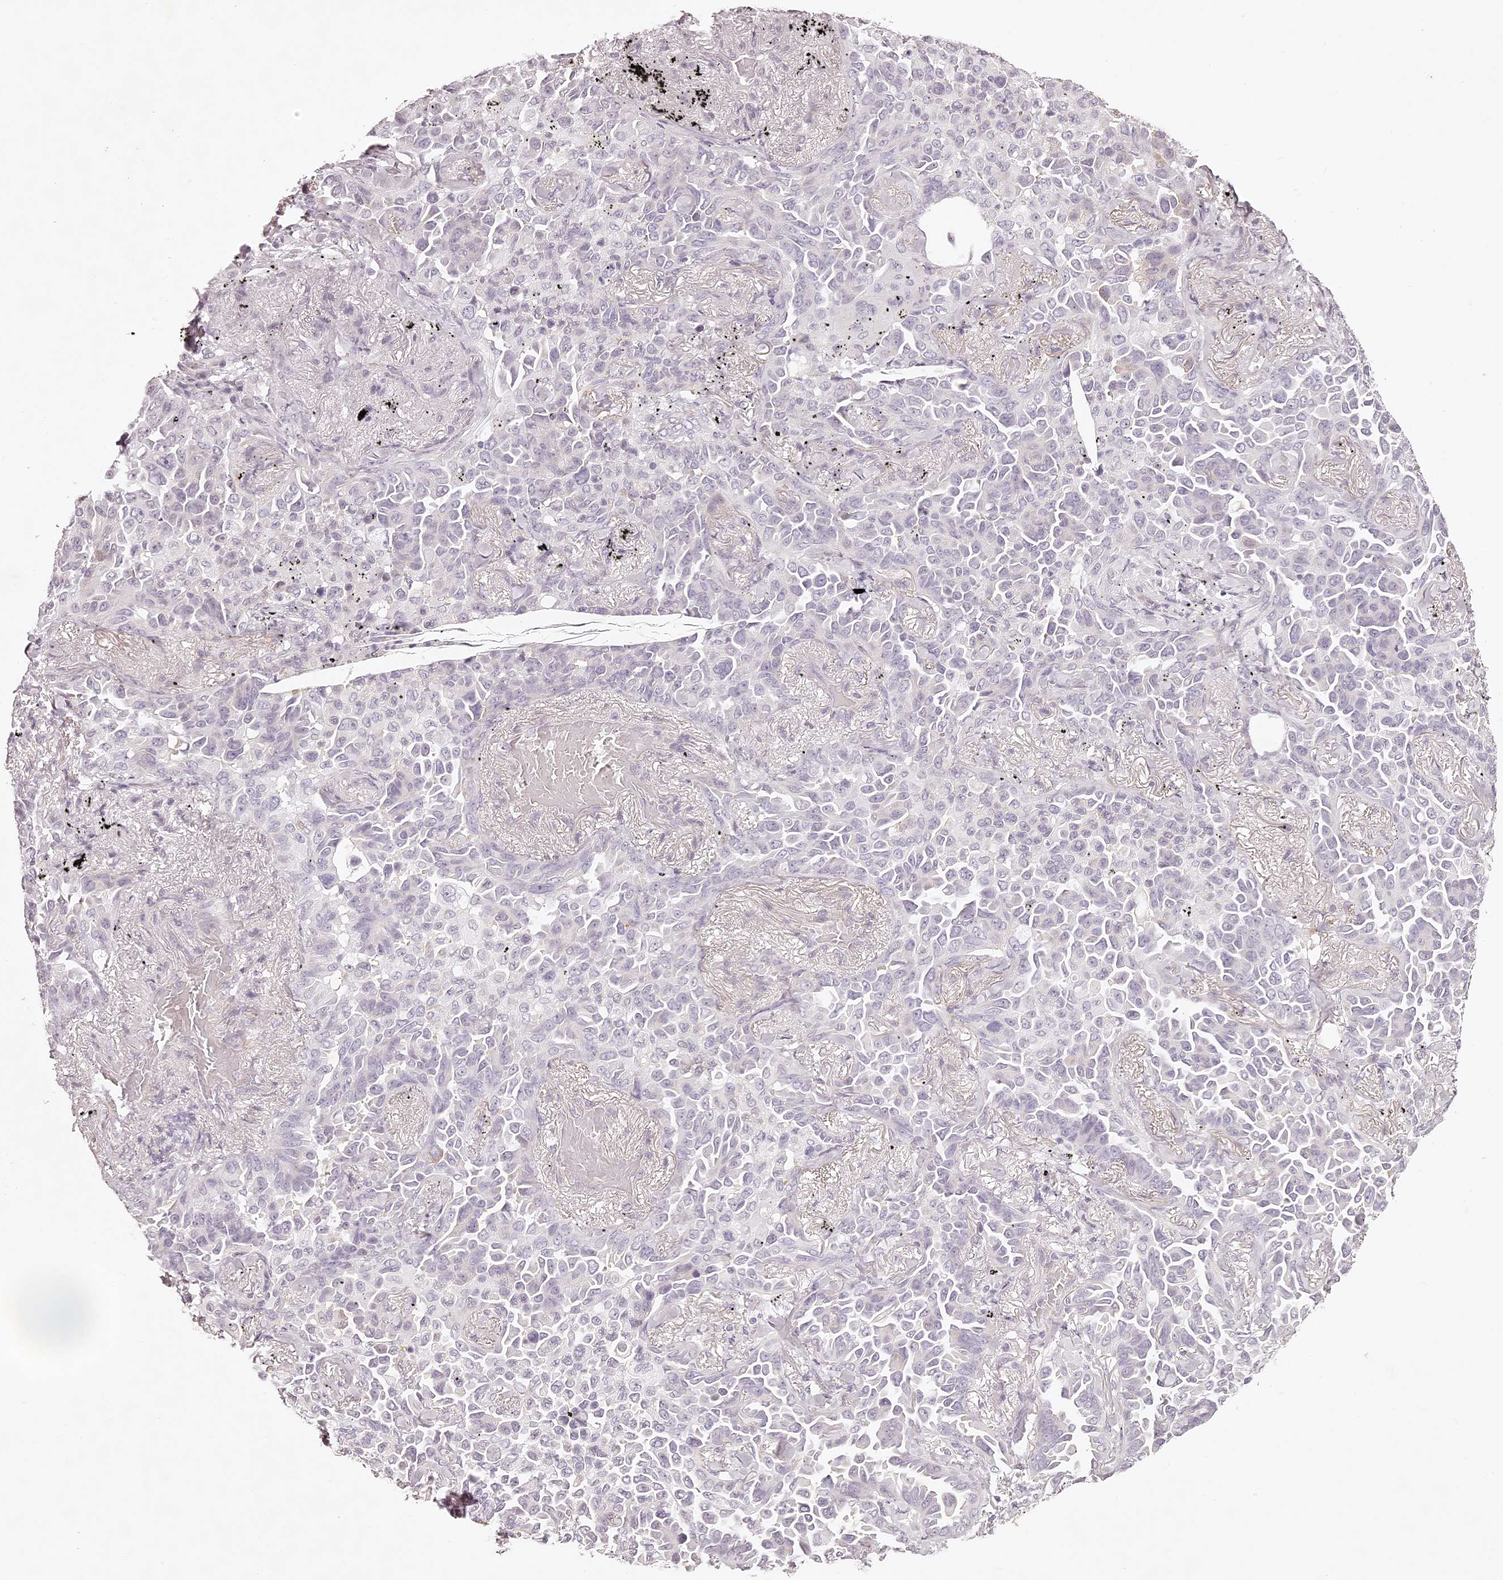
{"staining": {"intensity": "negative", "quantity": "none", "location": "none"}, "tissue": "lung cancer", "cell_type": "Tumor cells", "image_type": "cancer", "snomed": [{"axis": "morphology", "description": "Adenocarcinoma, NOS"}, {"axis": "topography", "description": "Lung"}], "caption": "IHC micrograph of neoplastic tissue: human adenocarcinoma (lung) stained with DAB shows no significant protein positivity in tumor cells. (DAB (3,3'-diaminobenzidine) immunohistochemistry (IHC) with hematoxylin counter stain).", "gene": "ELAPOR1", "patient": {"sex": "female", "age": 67}}